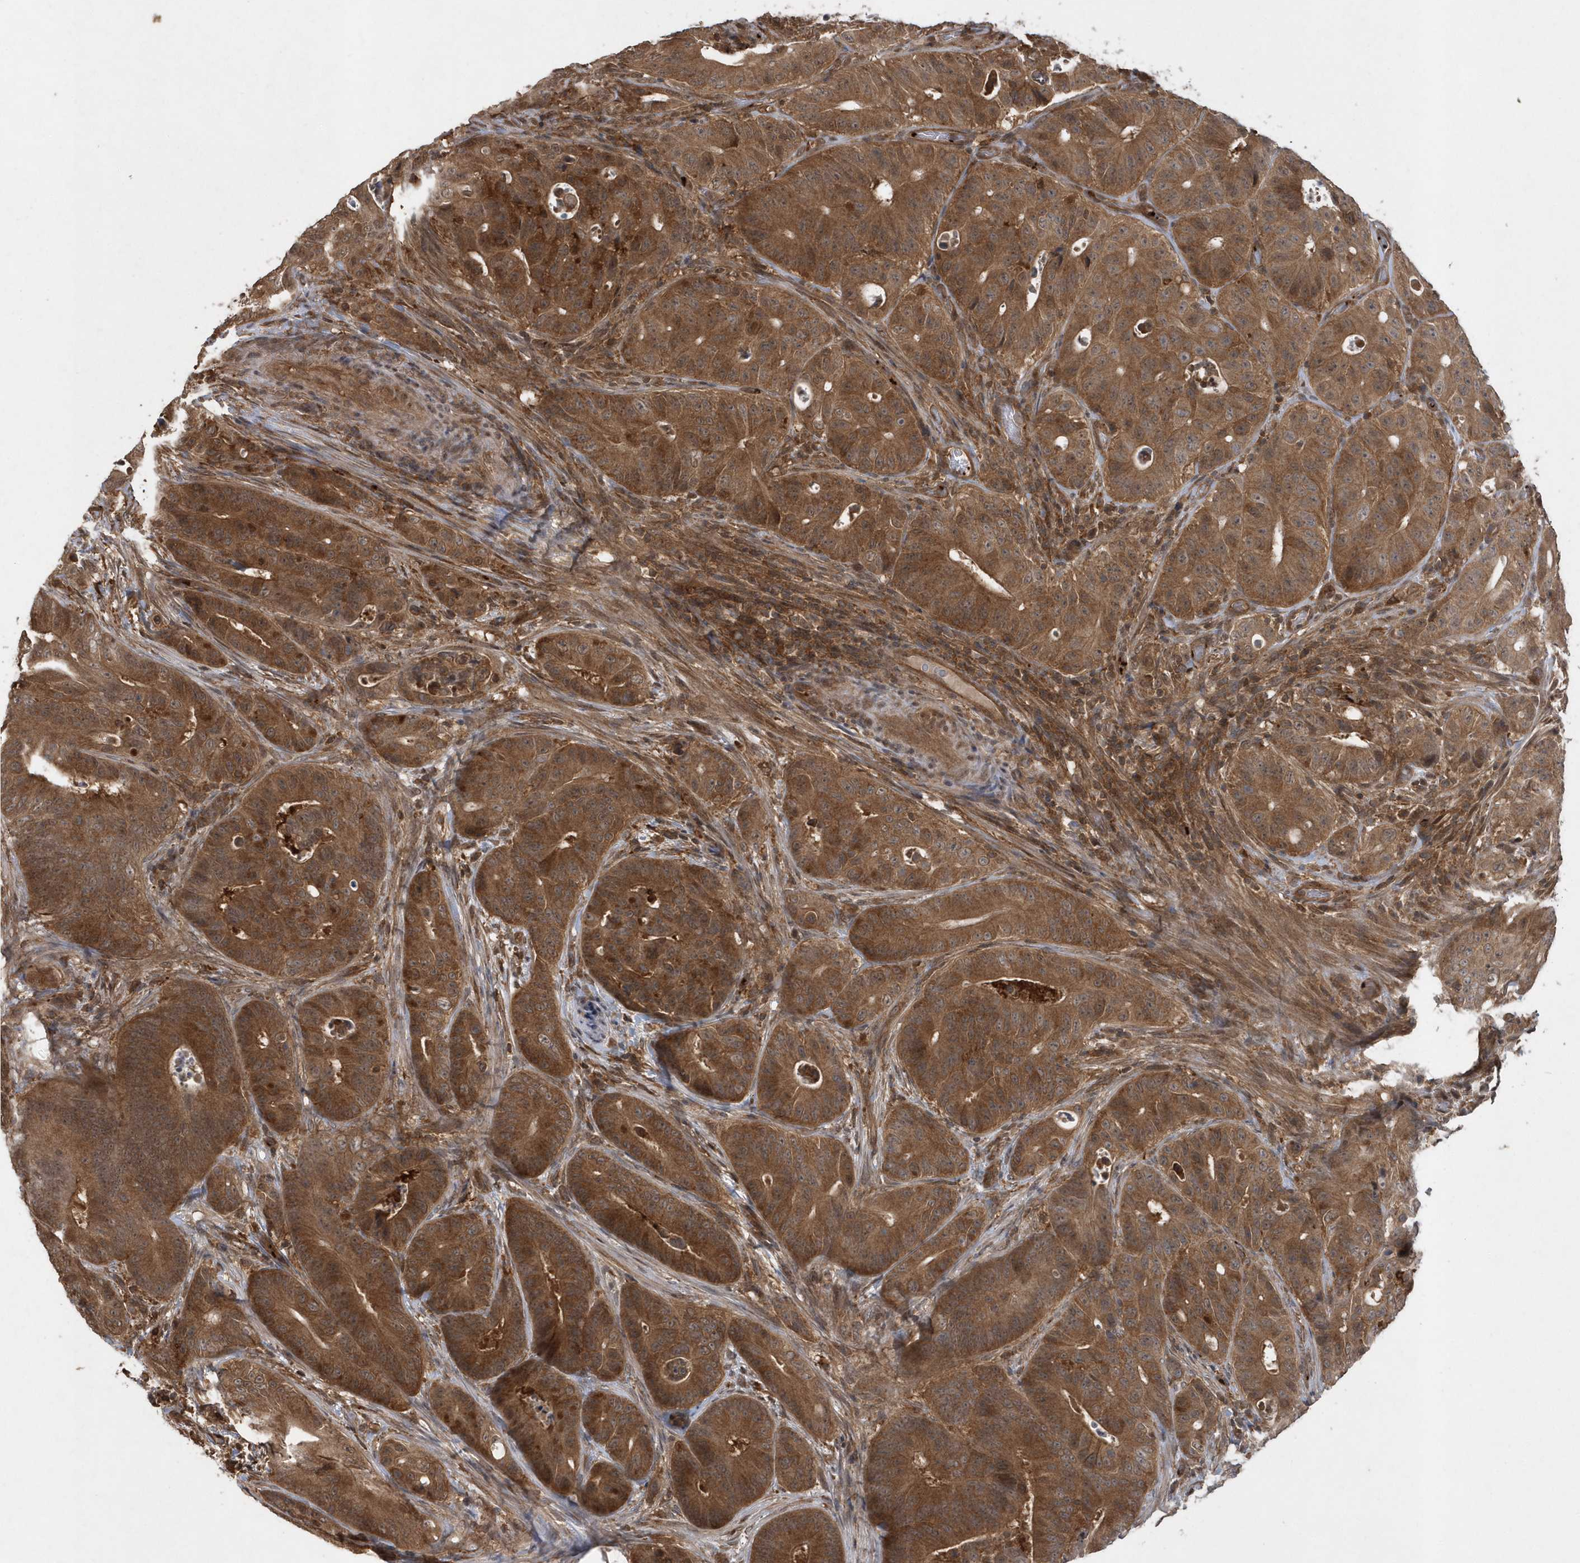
{"staining": {"intensity": "moderate", "quantity": ">75%", "location": "cytoplasmic/membranous"}, "tissue": "colorectal cancer", "cell_type": "Tumor cells", "image_type": "cancer", "snomed": [{"axis": "morphology", "description": "Adenocarcinoma, NOS"}, {"axis": "topography", "description": "Colon"}], "caption": "Moderate cytoplasmic/membranous expression is appreciated in approximately >75% of tumor cells in colorectal adenocarcinoma. Nuclei are stained in blue.", "gene": "ACYP1", "patient": {"sex": "male", "age": 83}}